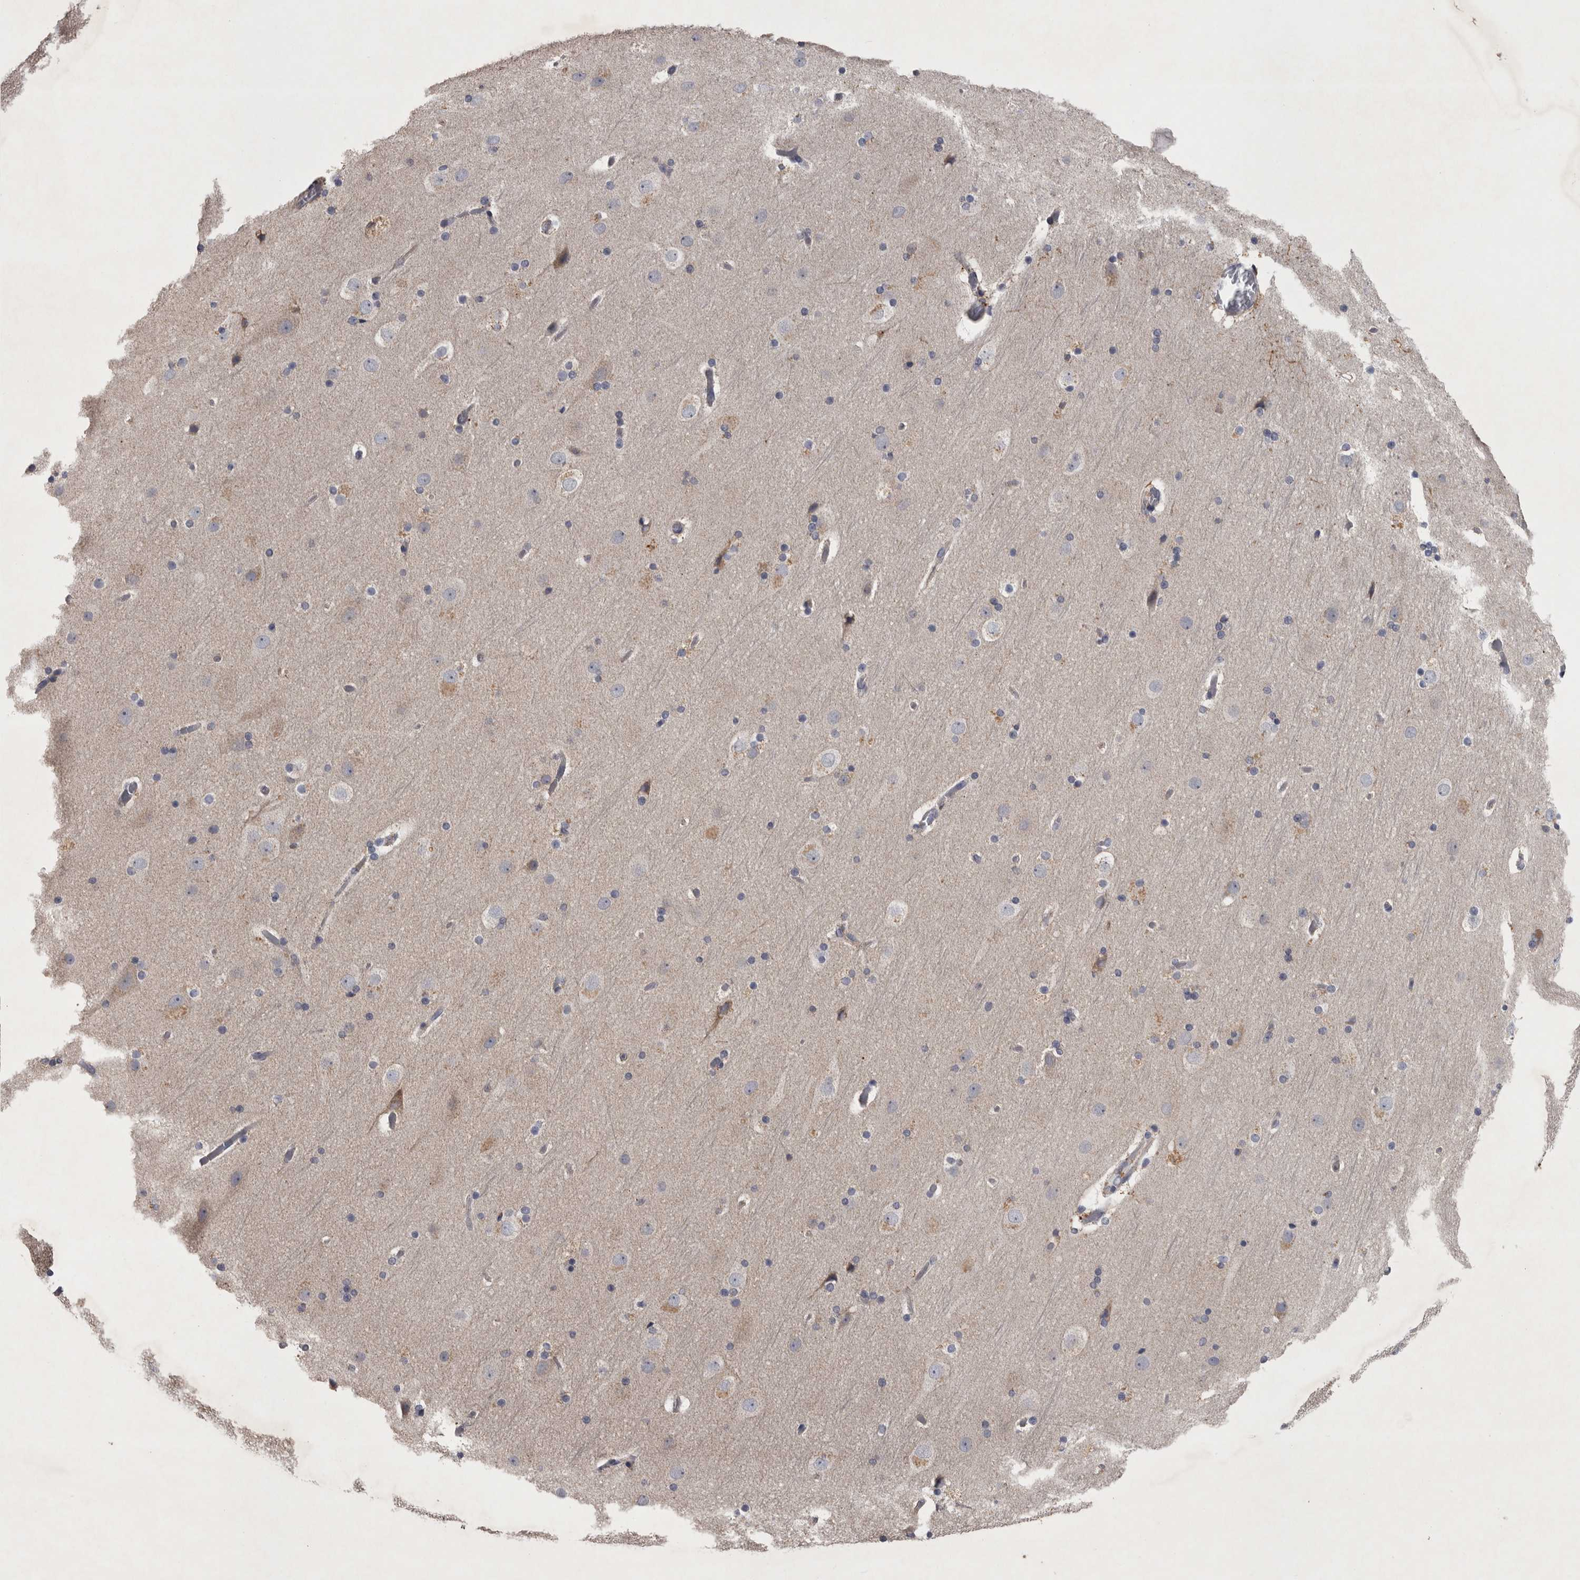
{"staining": {"intensity": "weak", "quantity": ">75%", "location": "cytoplasmic/membranous"}, "tissue": "cerebral cortex", "cell_type": "Endothelial cells", "image_type": "normal", "snomed": [{"axis": "morphology", "description": "Normal tissue, NOS"}, {"axis": "topography", "description": "Cerebral cortex"}], "caption": "Protein expression analysis of unremarkable cerebral cortex shows weak cytoplasmic/membranous positivity in approximately >75% of endothelial cells. The staining was performed using DAB (3,3'-diaminobenzidine), with brown indicating positive protein expression. Nuclei are stained blue with hematoxylin.", "gene": "DBT", "patient": {"sex": "male", "age": 57}}